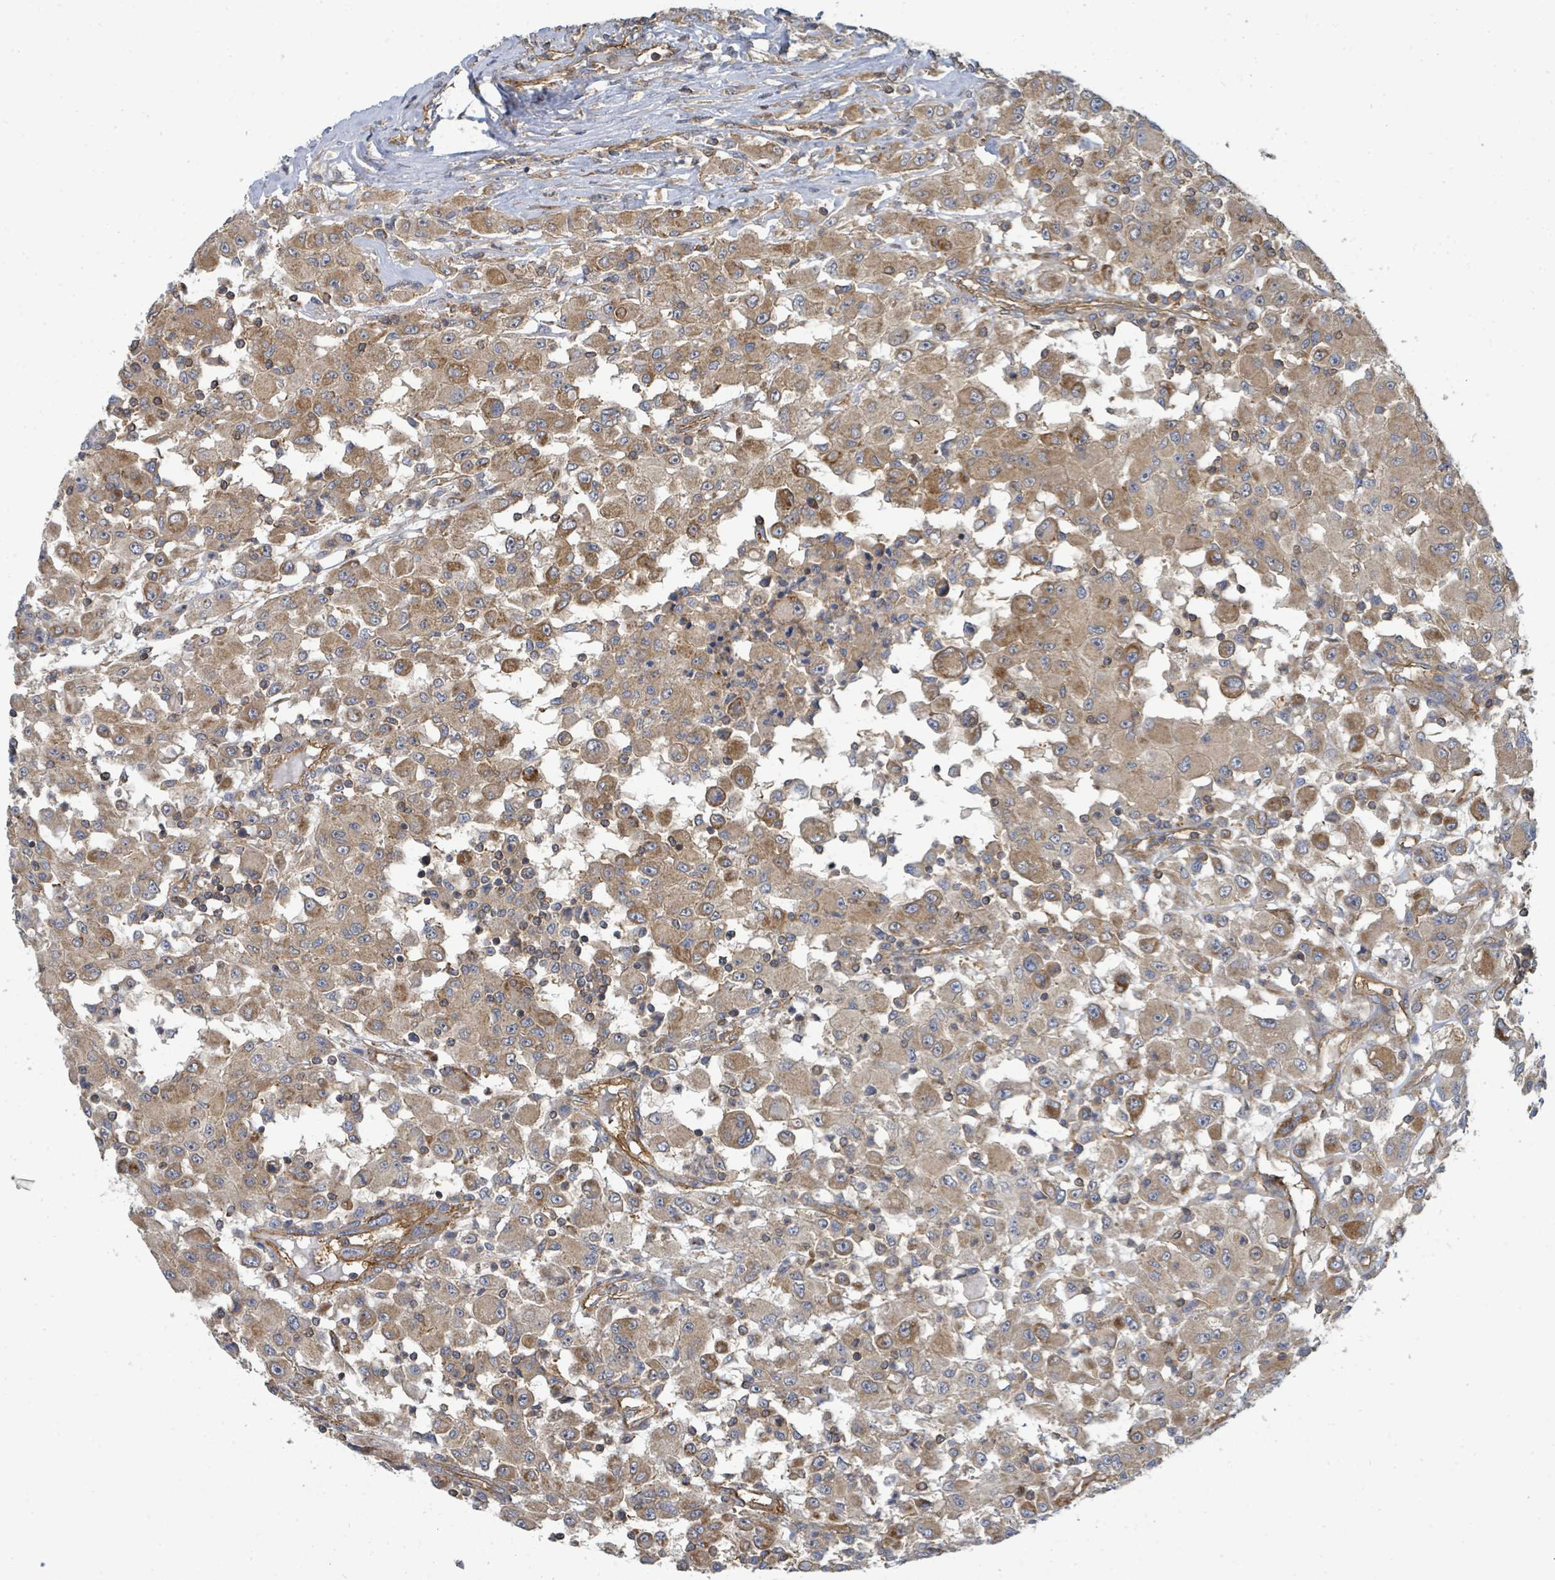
{"staining": {"intensity": "moderate", "quantity": "25%-75%", "location": "cytoplasmic/membranous"}, "tissue": "renal cancer", "cell_type": "Tumor cells", "image_type": "cancer", "snomed": [{"axis": "morphology", "description": "Adenocarcinoma, NOS"}, {"axis": "topography", "description": "Kidney"}], "caption": "Moderate cytoplasmic/membranous protein staining is seen in about 25%-75% of tumor cells in adenocarcinoma (renal).", "gene": "BOLA2B", "patient": {"sex": "female", "age": 67}}